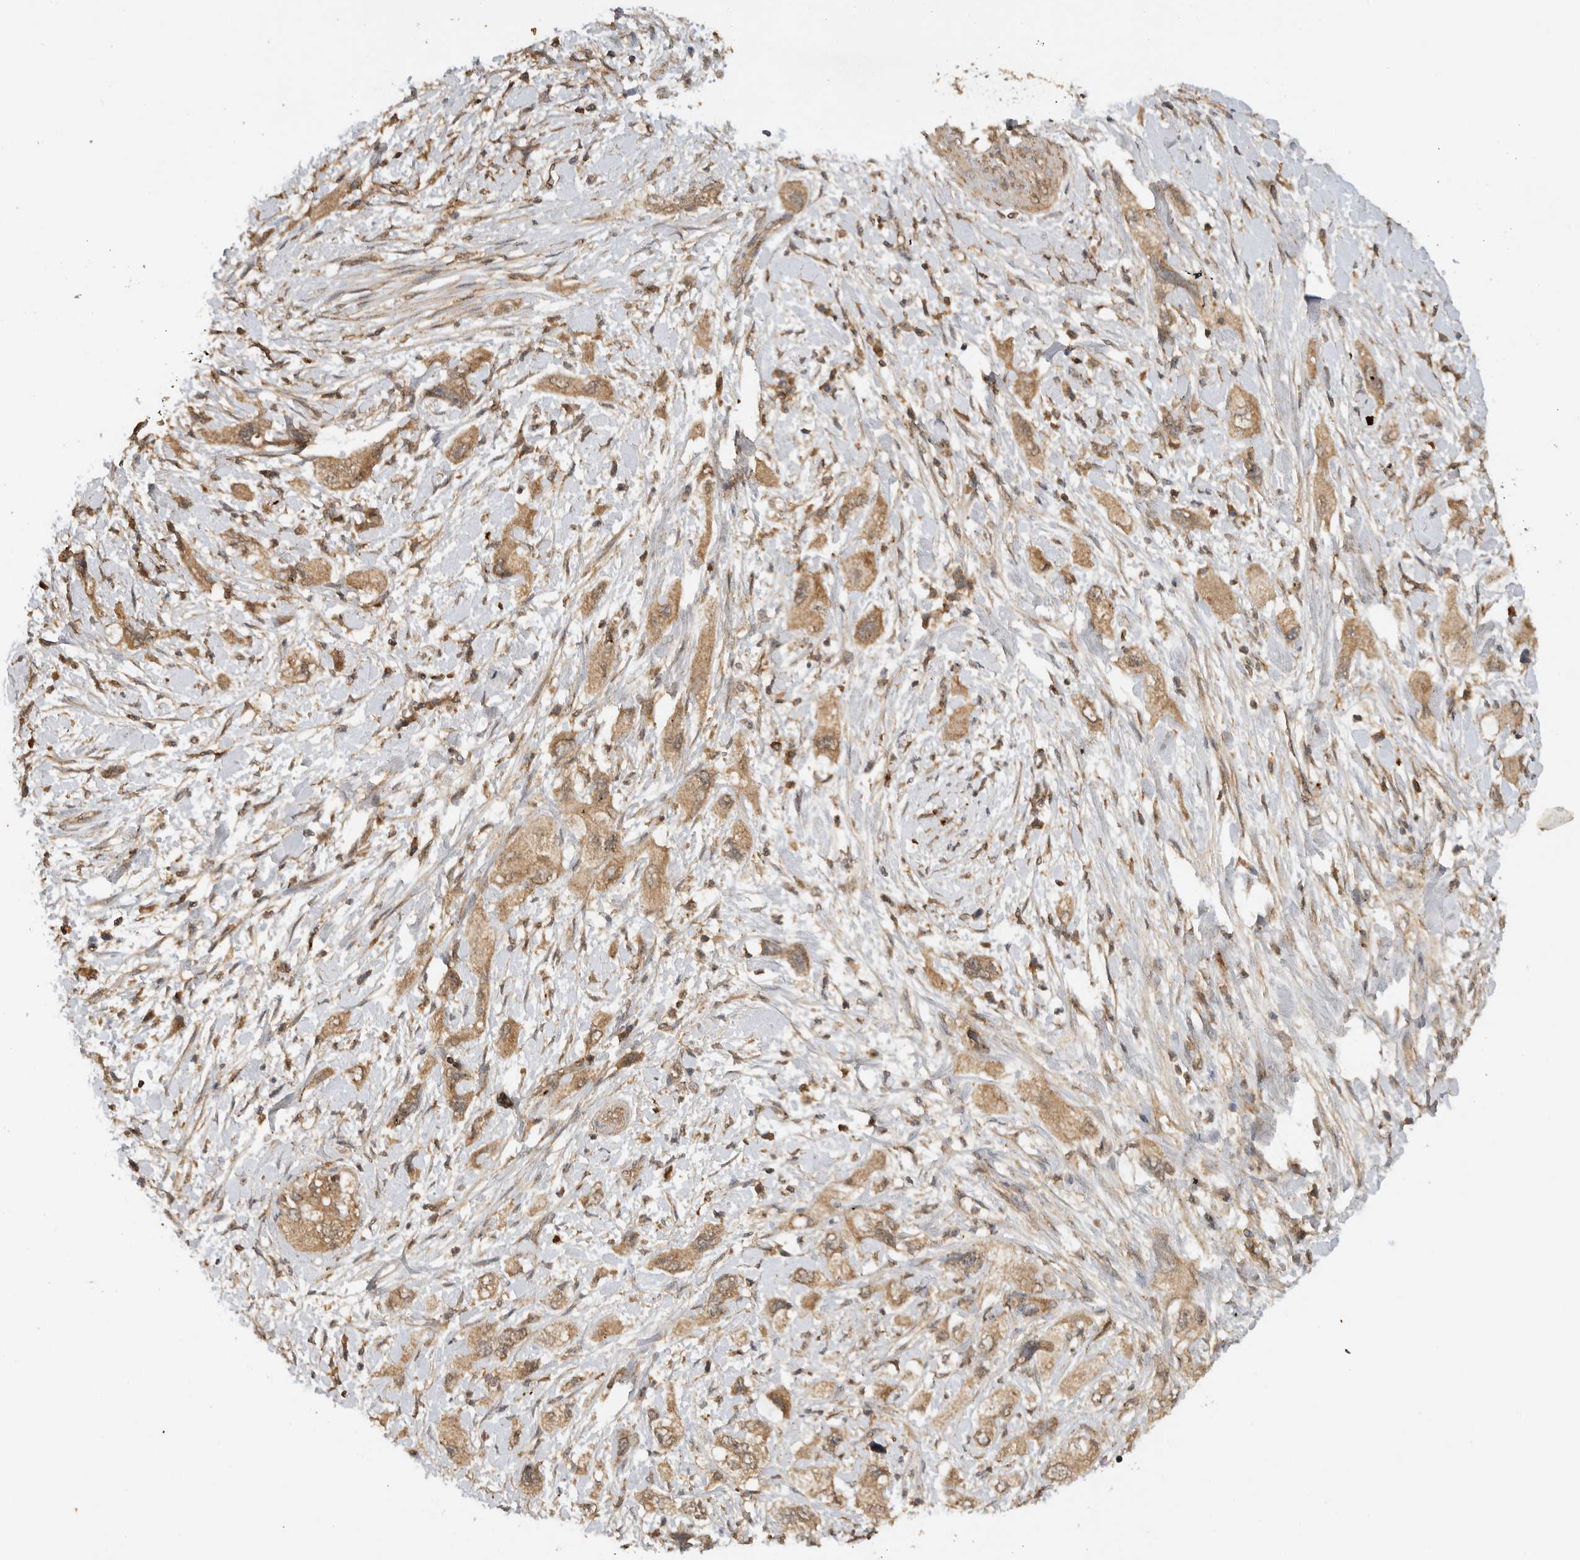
{"staining": {"intensity": "moderate", "quantity": ">75%", "location": "cytoplasmic/membranous"}, "tissue": "pancreatic cancer", "cell_type": "Tumor cells", "image_type": "cancer", "snomed": [{"axis": "morphology", "description": "Adenocarcinoma, NOS"}, {"axis": "topography", "description": "Pancreas"}], "caption": "Pancreatic cancer was stained to show a protein in brown. There is medium levels of moderate cytoplasmic/membranous staining in about >75% of tumor cells.", "gene": "ICOSLG", "patient": {"sex": "female", "age": 73}}